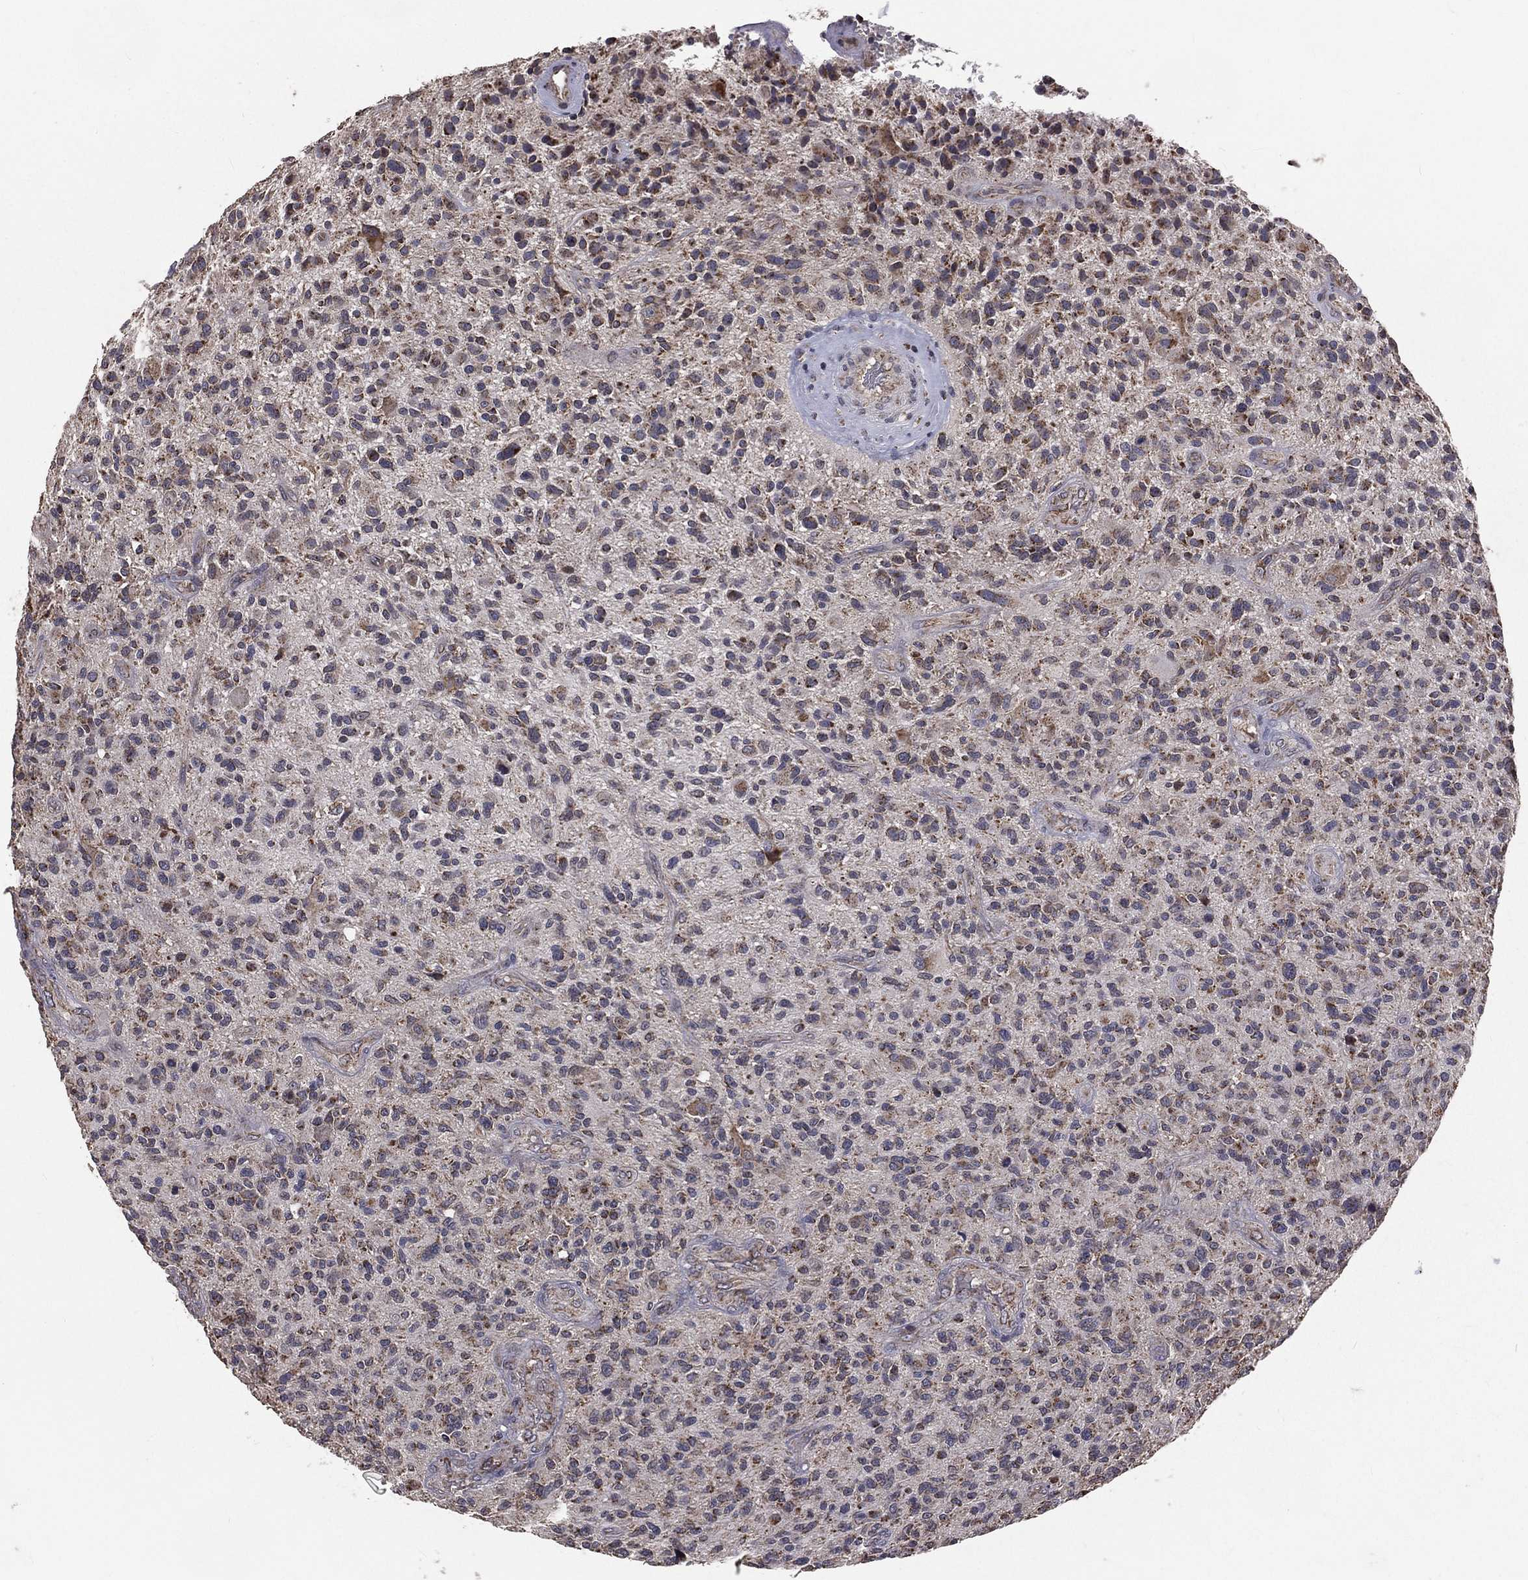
{"staining": {"intensity": "weak", "quantity": "<25%", "location": "cytoplasmic/membranous"}, "tissue": "glioma", "cell_type": "Tumor cells", "image_type": "cancer", "snomed": [{"axis": "morphology", "description": "Glioma, malignant, High grade"}, {"axis": "topography", "description": "Brain"}], "caption": "Tumor cells are negative for protein expression in human glioma.", "gene": "MRPL46", "patient": {"sex": "male", "age": 47}}